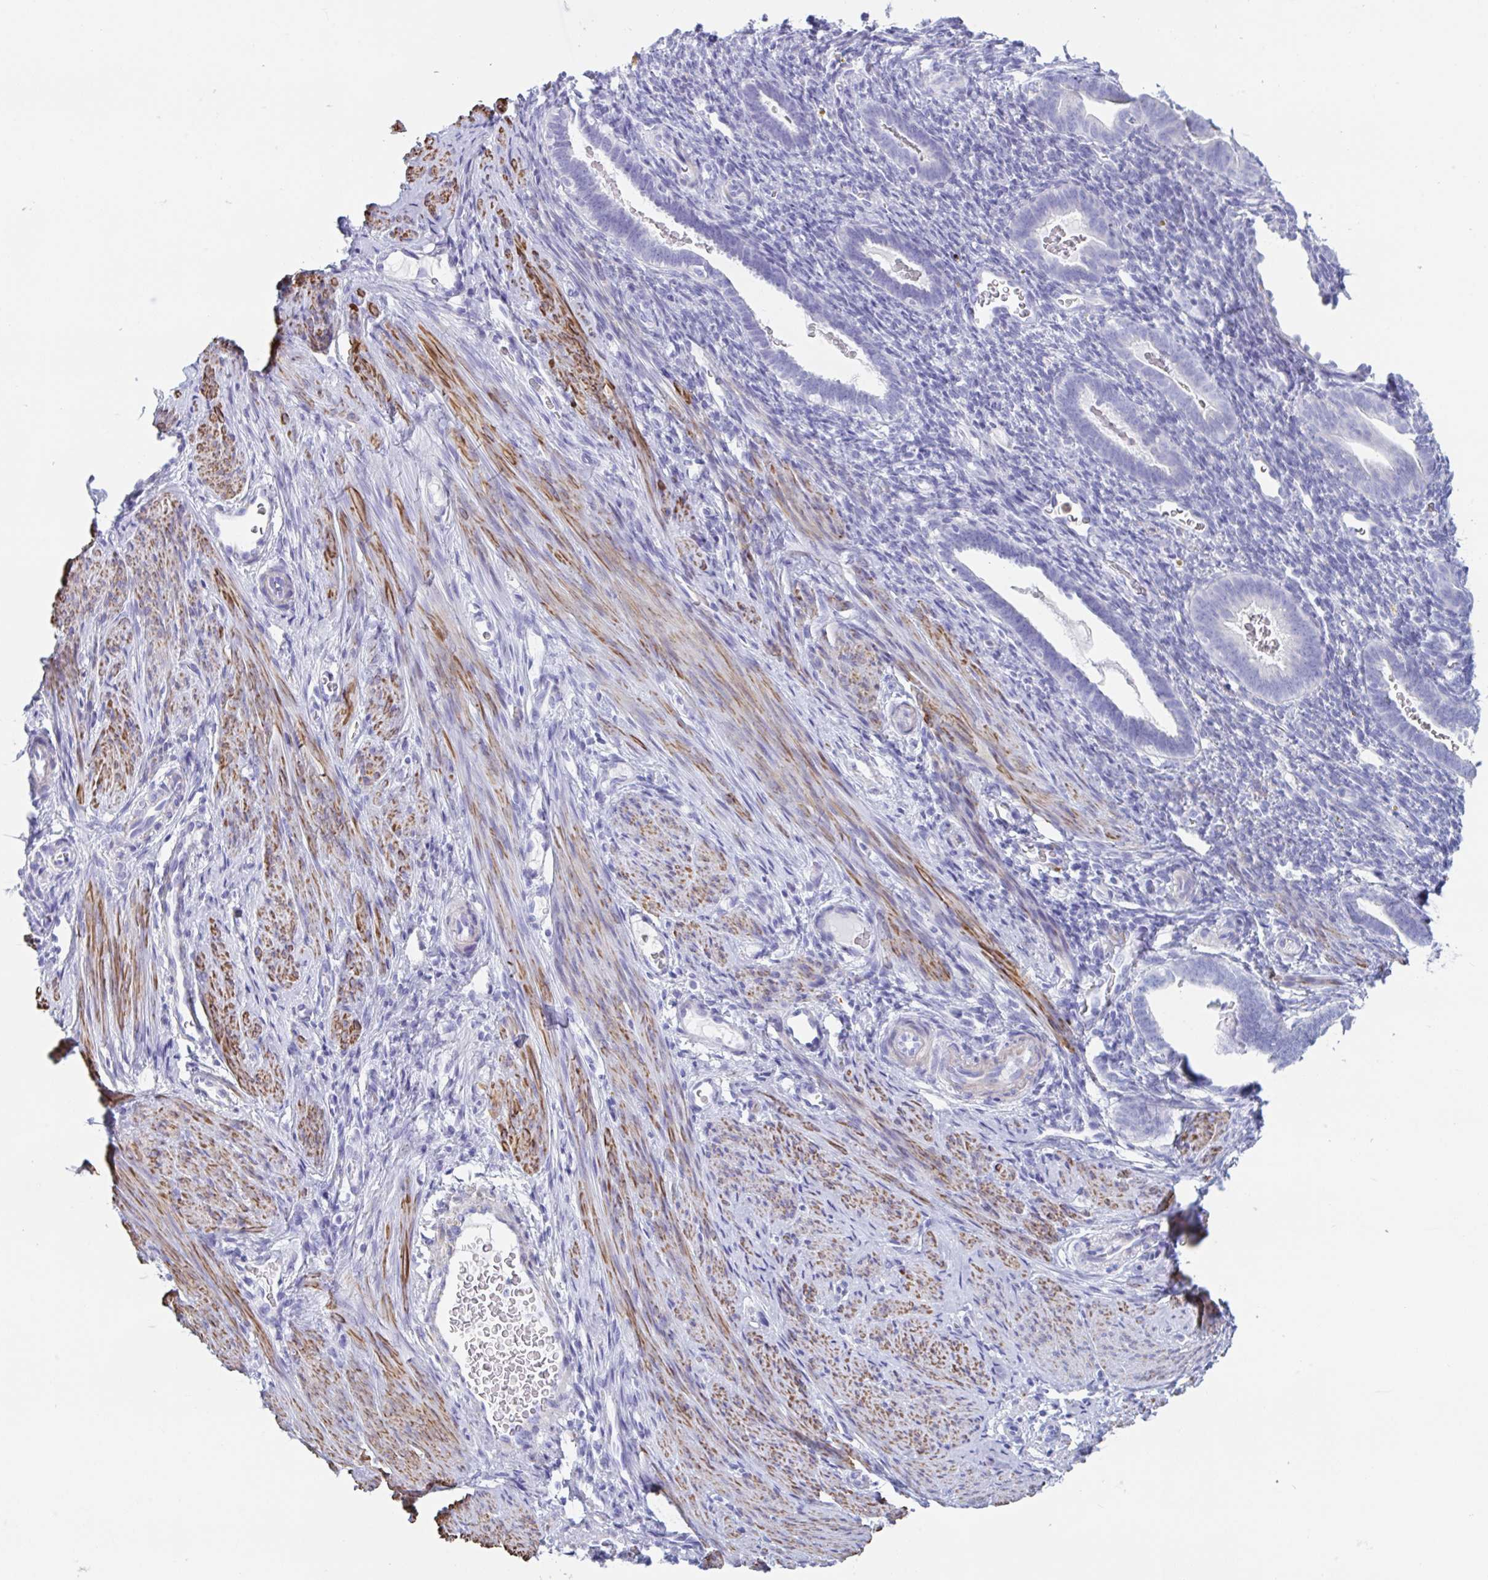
{"staining": {"intensity": "negative", "quantity": "none", "location": "none"}, "tissue": "endometrium", "cell_type": "Cells in endometrial stroma", "image_type": "normal", "snomed": [{"axis": "morphology", "description": "Normal tissue, NOS"}, {"axis": "topography", "description": "Endometrium"}], "caption": "A micrograph of endometrium stained for a protein displays no brown staining in cells in endometrial stroma. Brightfield microscopy of IHC stained with DAB (3,3'-diaminobenzidine) (brown) and hematoxylin (blue), captured at high magnification.", "gene": "TAS2R41", "patient": {"sex": "female", "age": 34}}